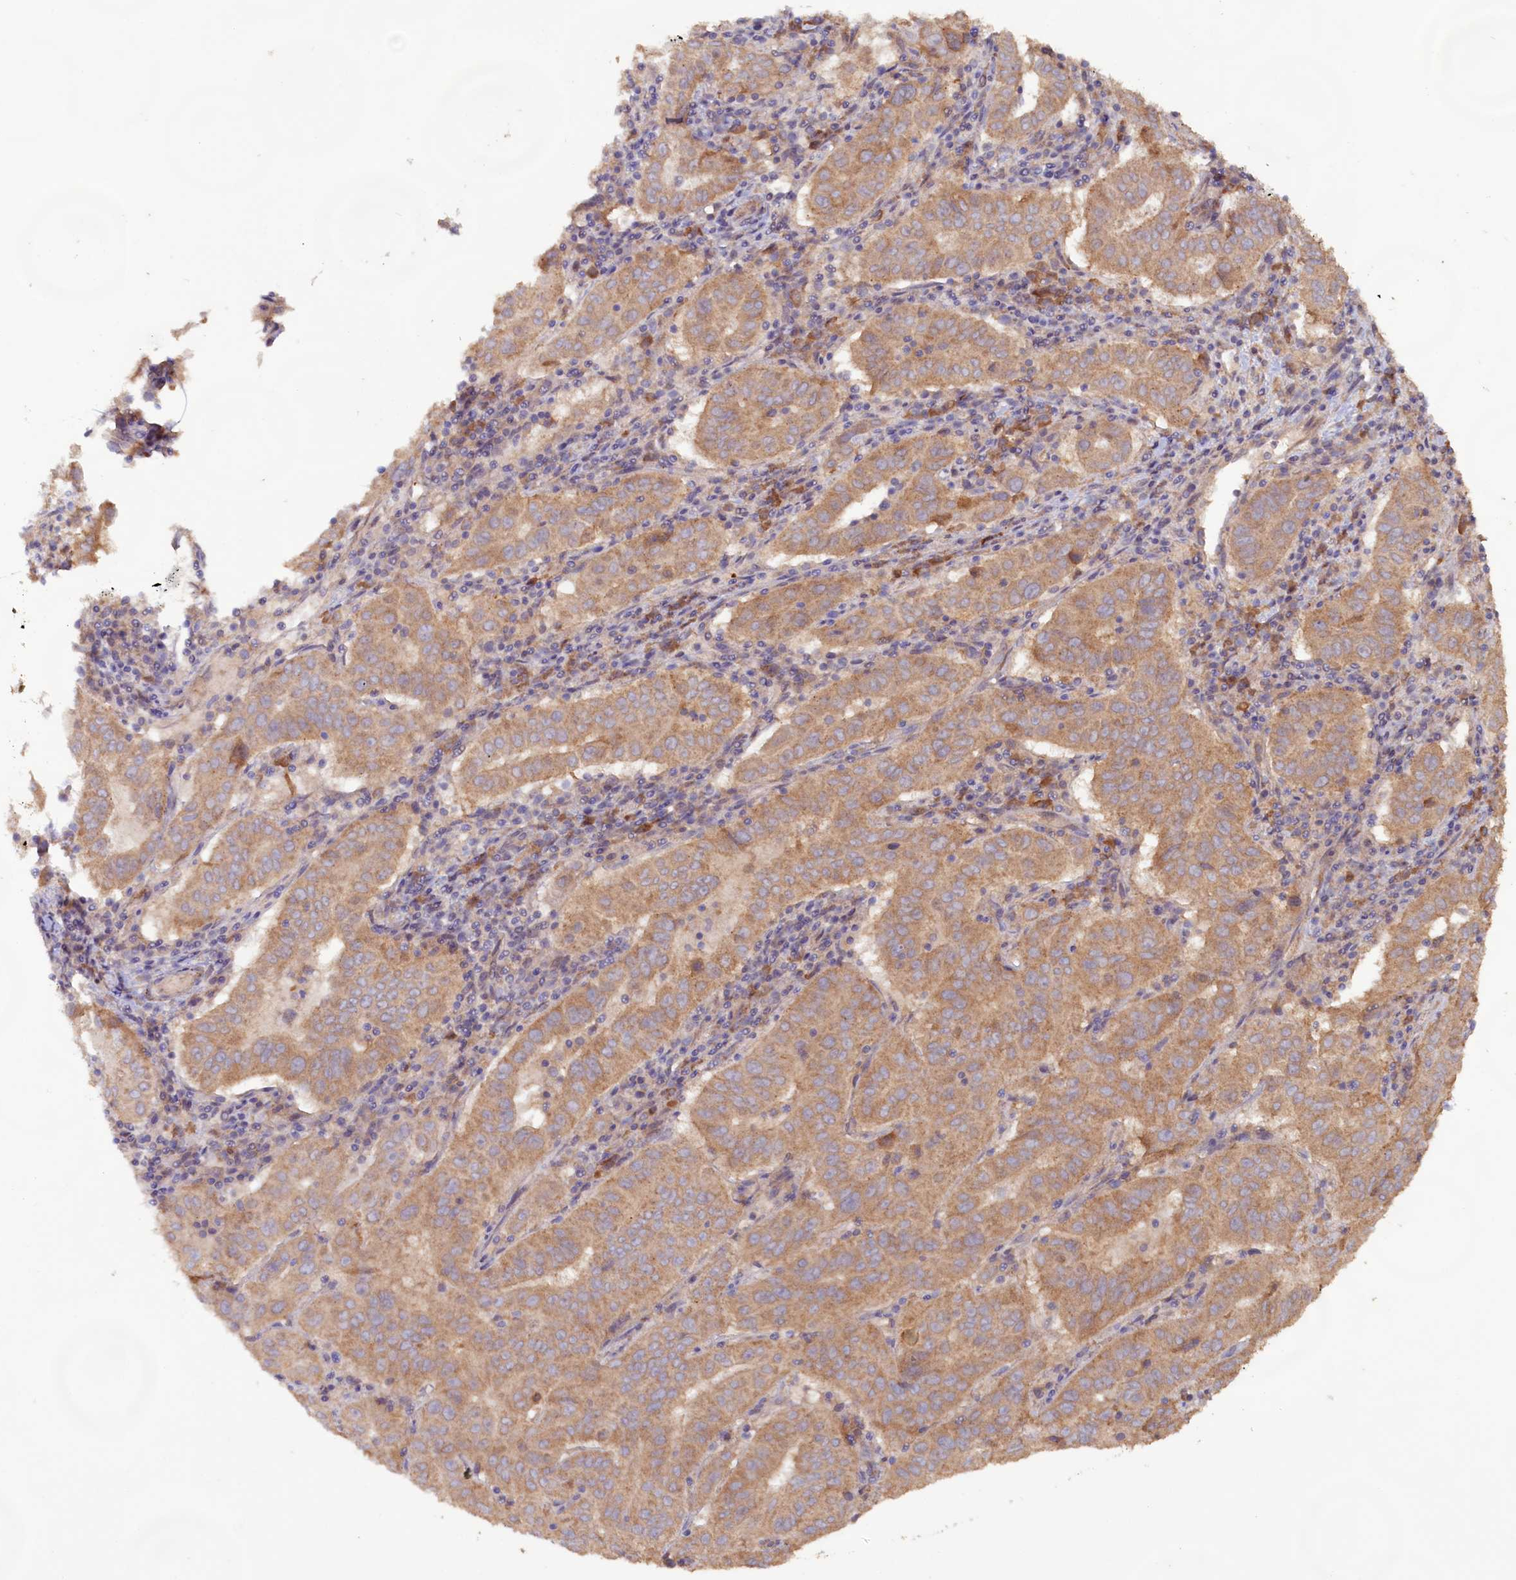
{"staining": {"intensity": "moderate", "quantity": ">75%", "location": "cytoplasmic/membranous"}, "tissue": "pancreatic cancer", "cell_type": "Tumor cells", "image_type": "cancer", "snomed": [{"axis": "morphology", "description": "Adenocarcinoma, NOS"}, {"axis": "topography", "description": "Pancreas"}], "caption": "Pancreatic cancer stained for a protein reveals moderate cytoplasmic/membranous positivity in tumor cells. (DAB (3,3'-diaminobenzidine) = brown stain, brightfield microscopy at high magnification).", "gene": "FUNDC1", "patient": {"sex": "male", "age": 63}}